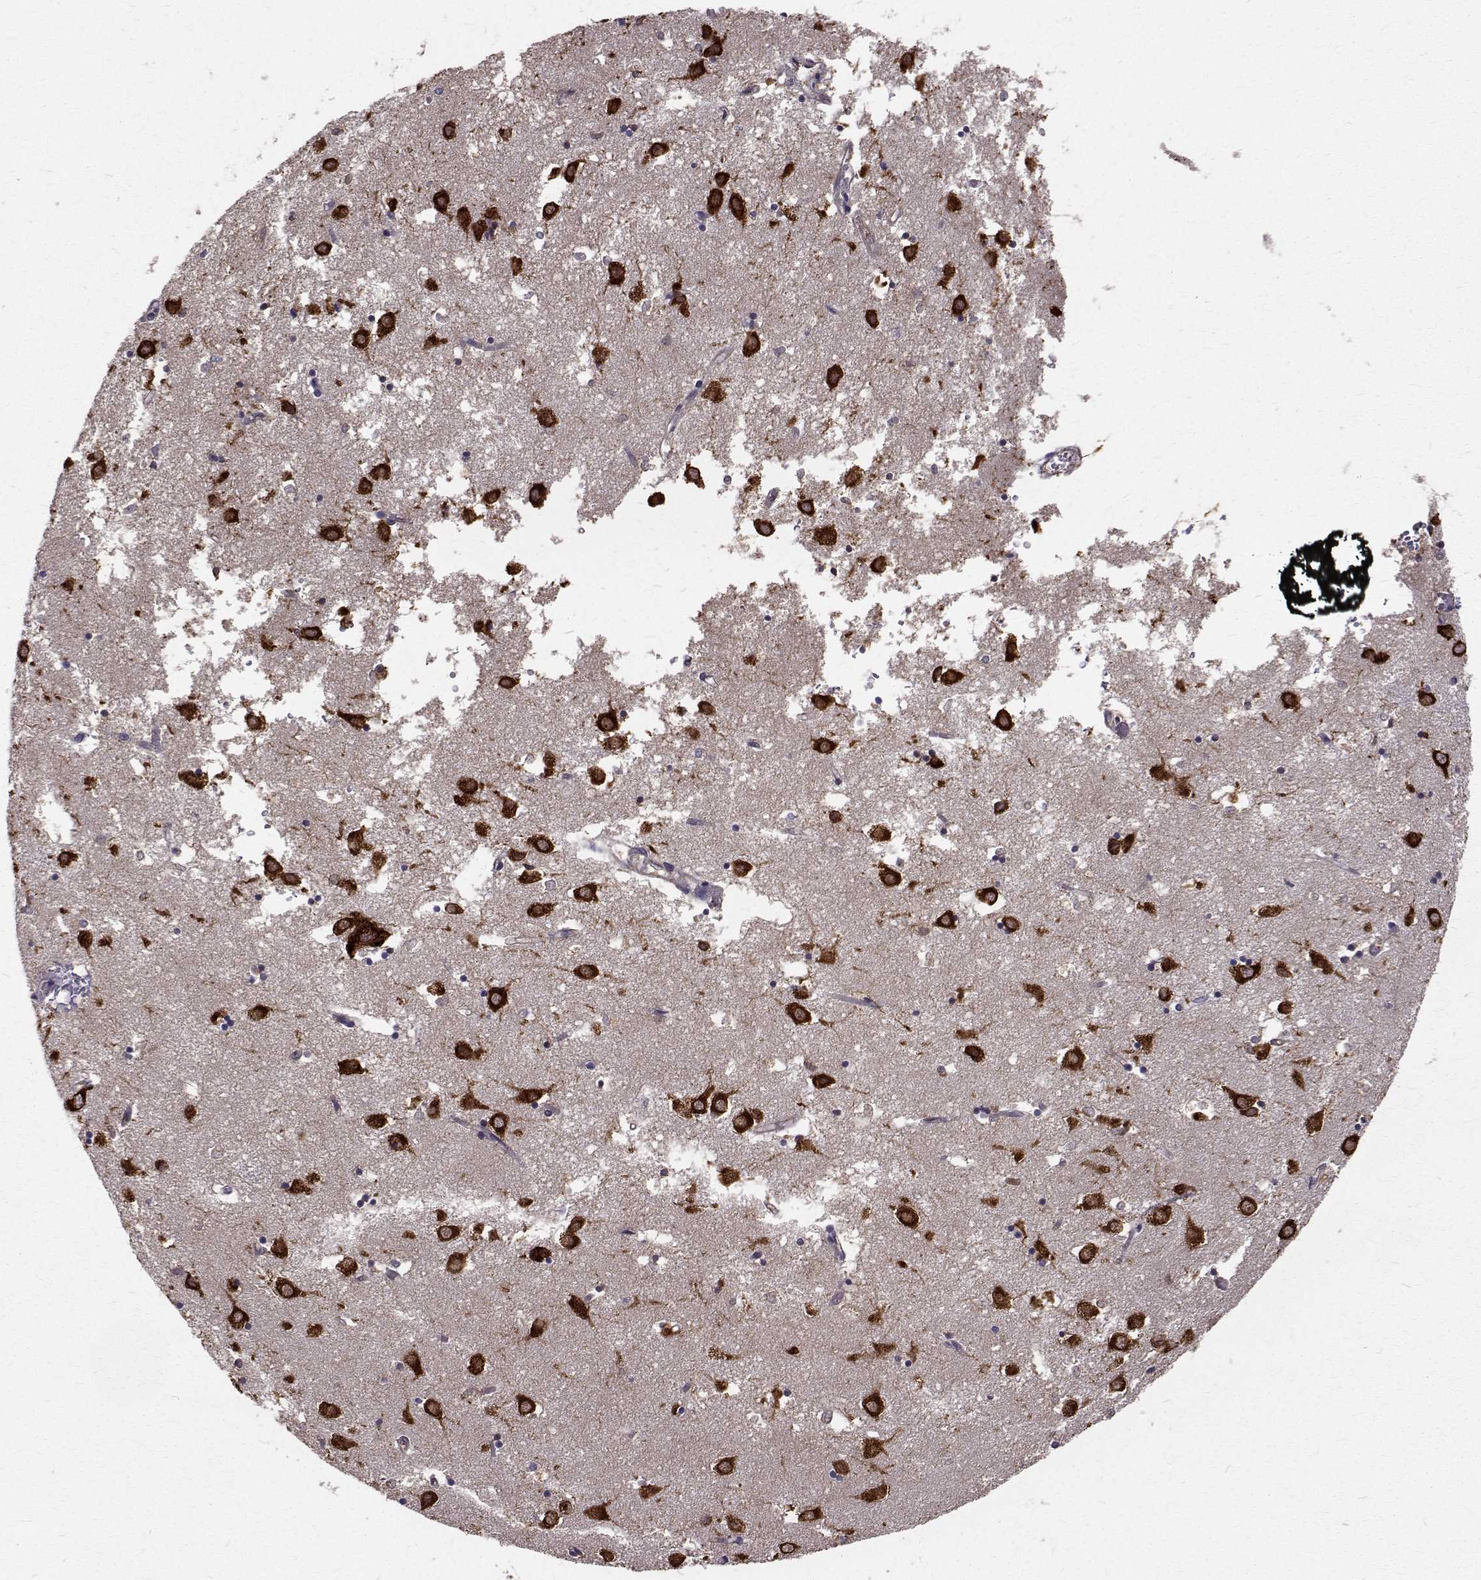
{"staining": {"intensity": "strong", "quantity": ">75%", "location": "cytoplasmic/membranous"}, "tissue": "caudate", "cell_type": "Glial cells", "image_type": "normal", "snomed": [{"axis": "morphology", "description": "Normal tissue, NOS"}, {"axis": "topography", "description": "Lateral ventricle wall"}], "caption": "Immunohistochemical staining of benign human caudate demonstrates strong cytoplasmic/membranous protein staining in approximately >75% of glial cells. (Brightfield microscopy of DAB IHC at high magnification).", "gene": "FARSB", "patient": {"sex": "male", "age": 70}}